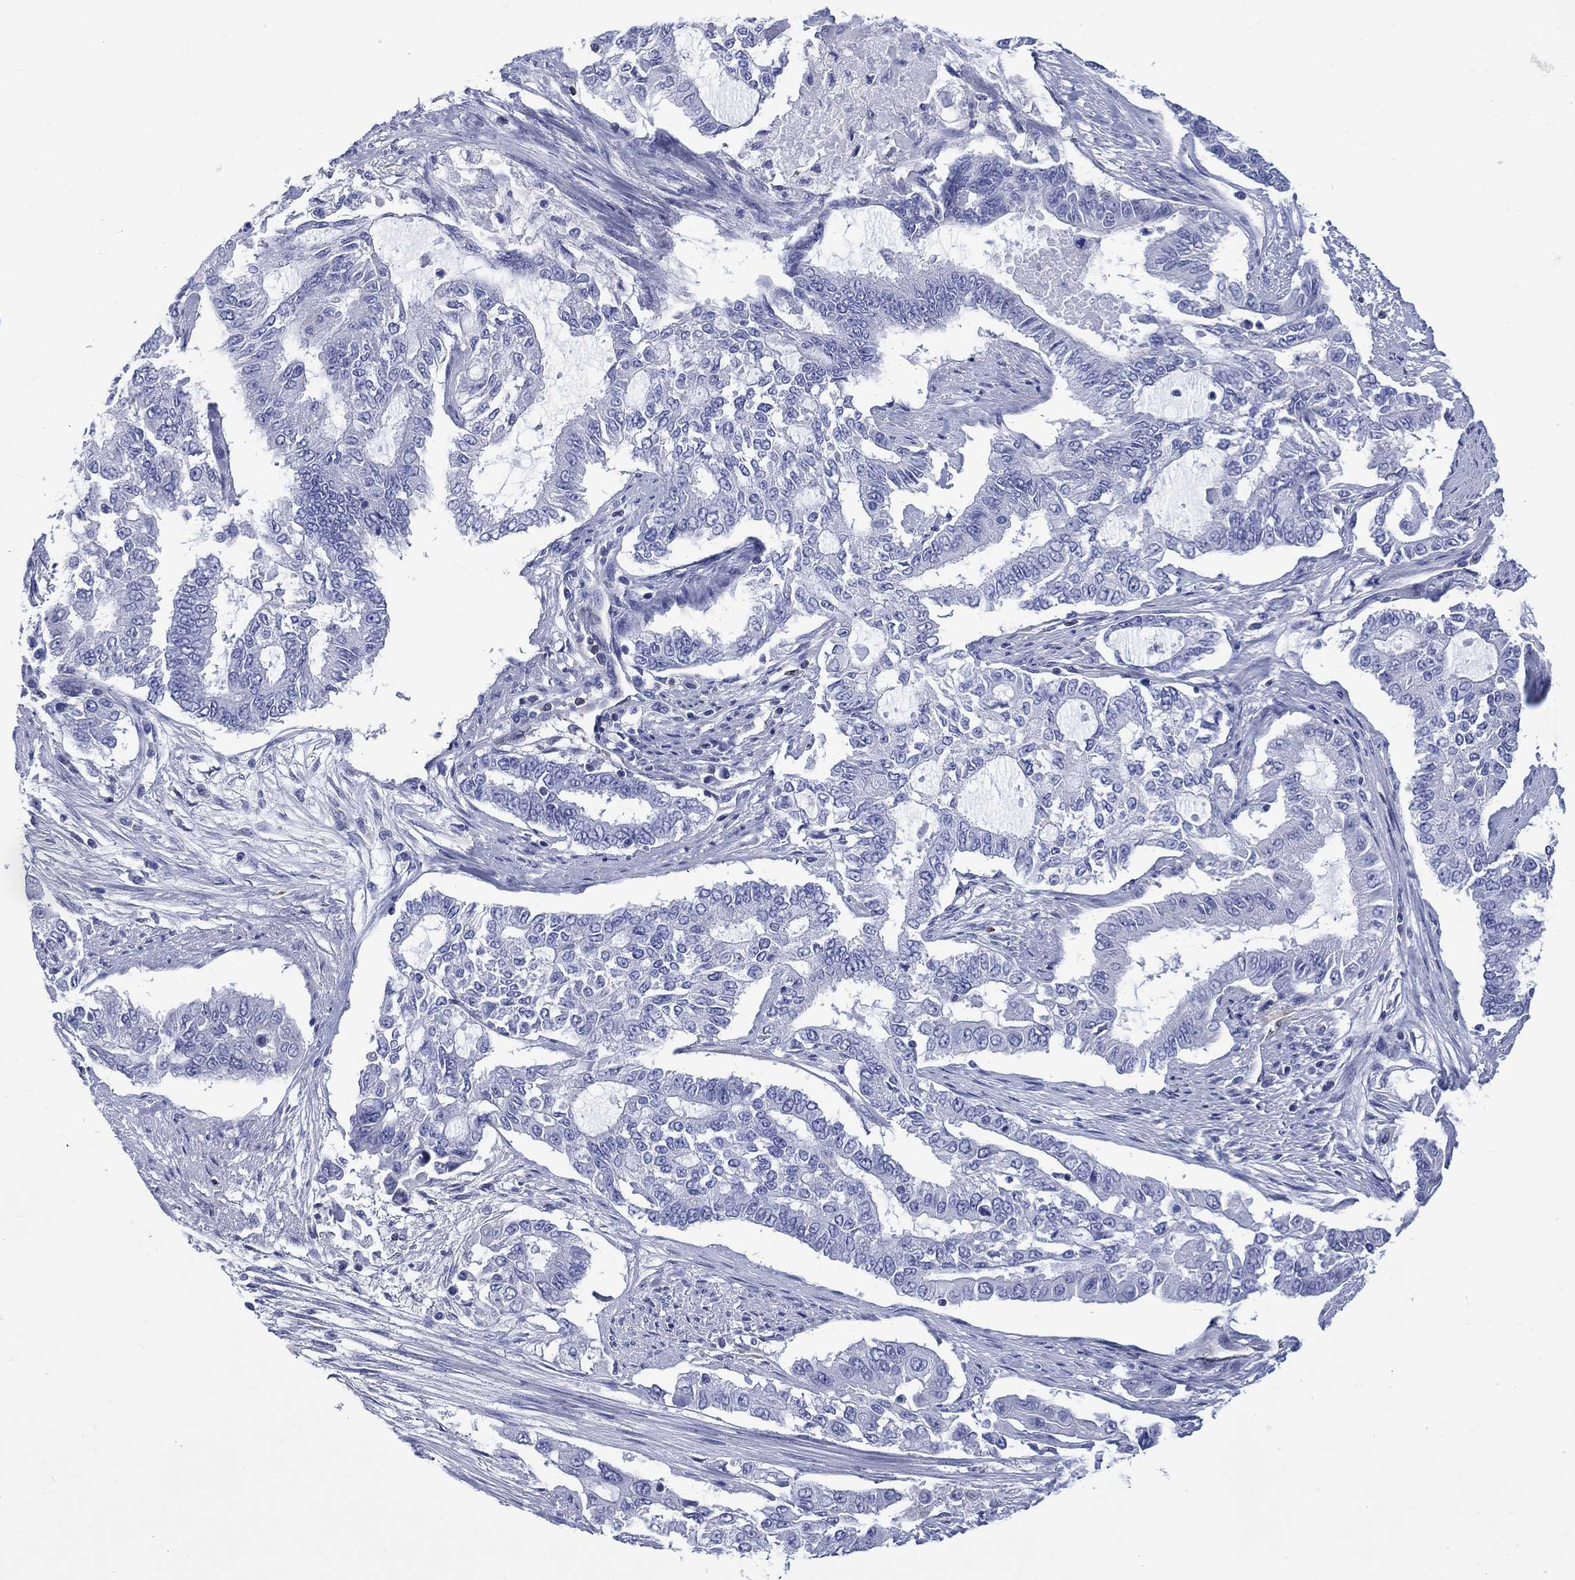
{"staining": {"intensity": "negative", "quantity": "none", "location": "none"}, "tissue": "endometrial cancer", "cell_type": "Tumor cells", "image_type": "cancer", "snomed": [{"axis": "morphology", "description": "Adenocarcinoma, NOS"}, {"axis": "topography", "description": "Uterus"}], "caption": "DAB immunohistochemical staining of human endometrial adenocarcinoma reveals no significant positivity in tumor cells.", "gene": "DDI1", "patient": {"sex": "female", "age": 59}}